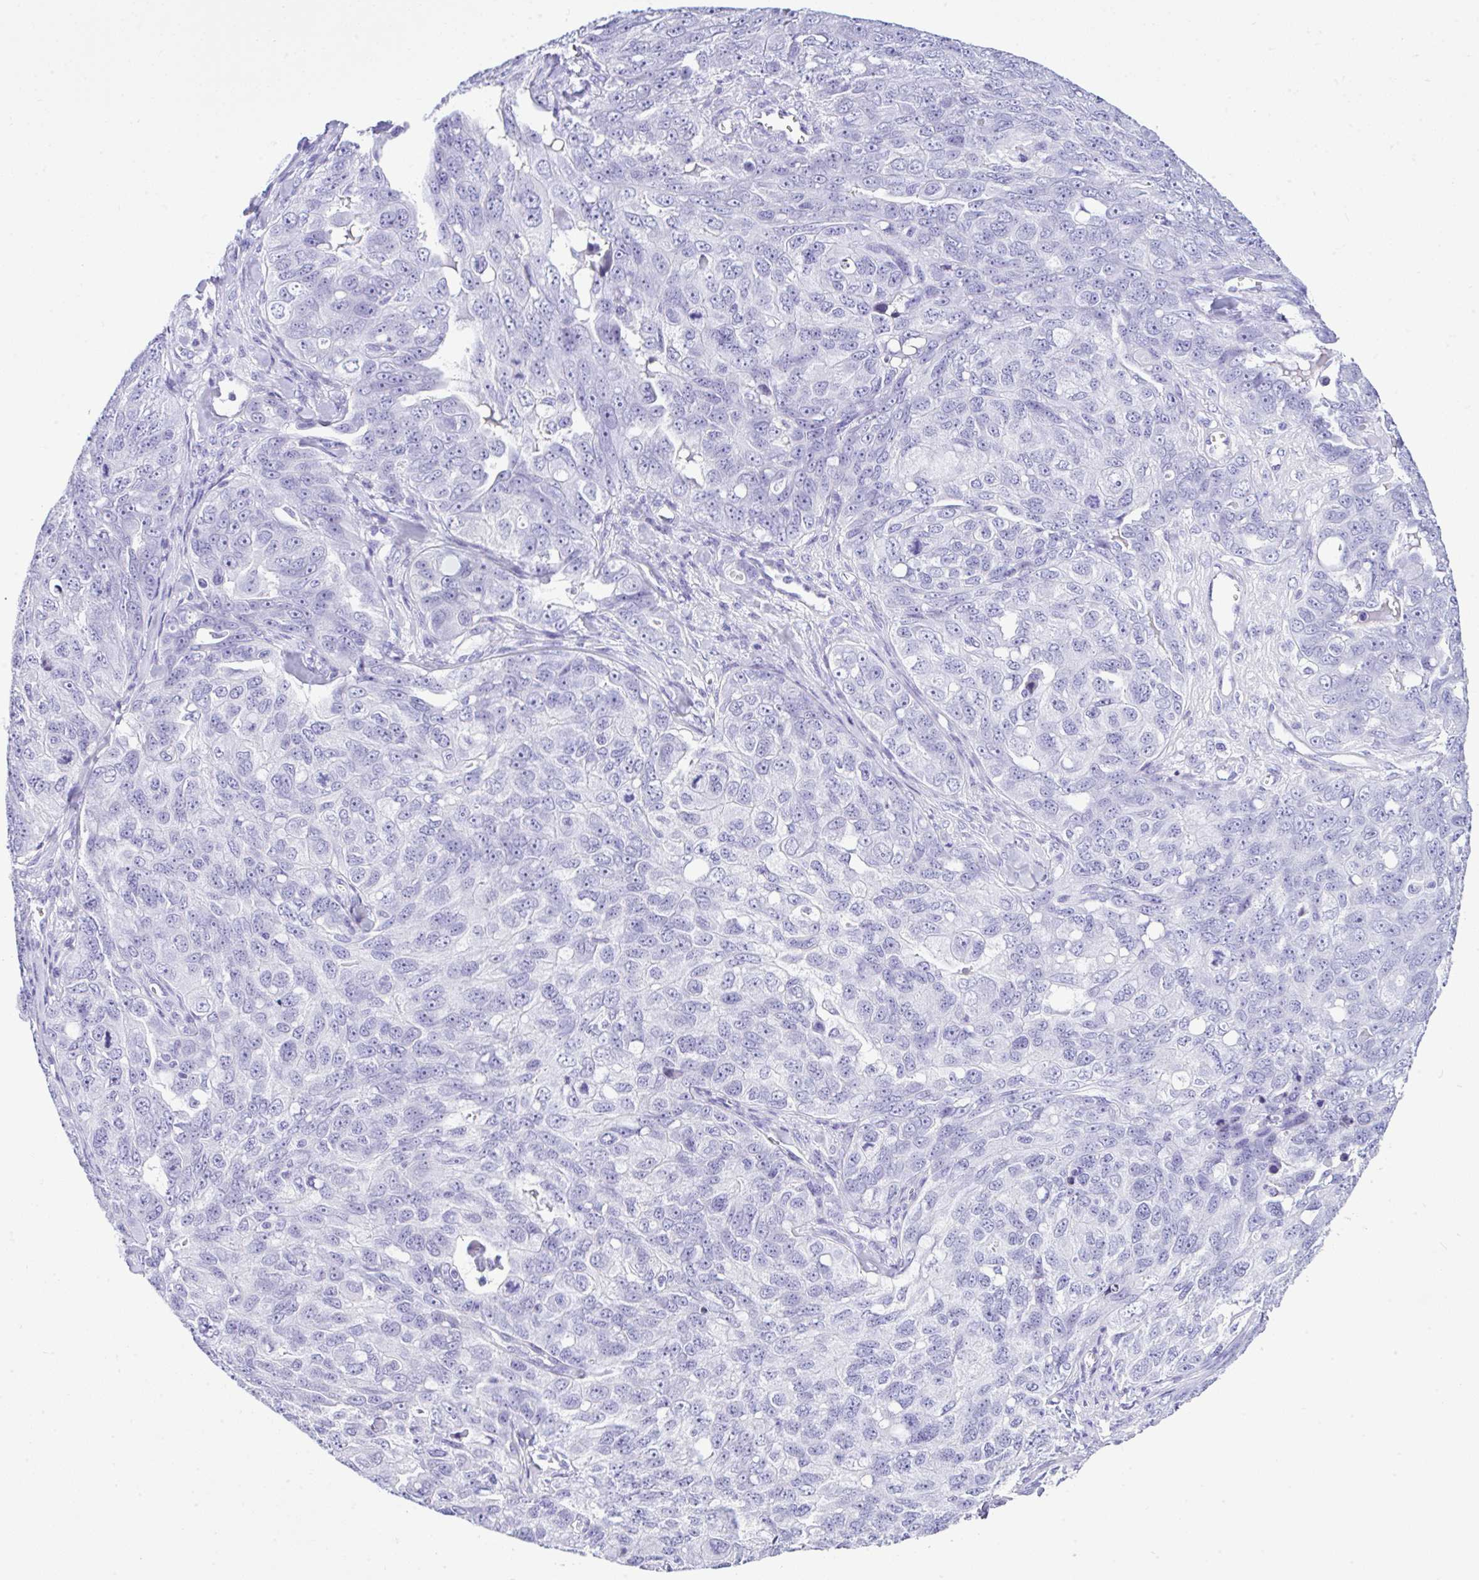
{"staining": {"intensity": "negative", "quantity": "none", "location": "none"}, "tissue": "ovarian cancer", "cell_type": "Tumor cells", "image_type": "cancer", "snomed": [{"axis": "morphology", "description": "Carcinoma, endometroid"}, {"axis": "topography", "description": "Ovary"}], "caption": "The photomicrograph reveals no staining of tumor cells in endometroid carcinoma (ovarian).", "gene": "KRT27", "patient": {"sex": "female", "age": 70}}